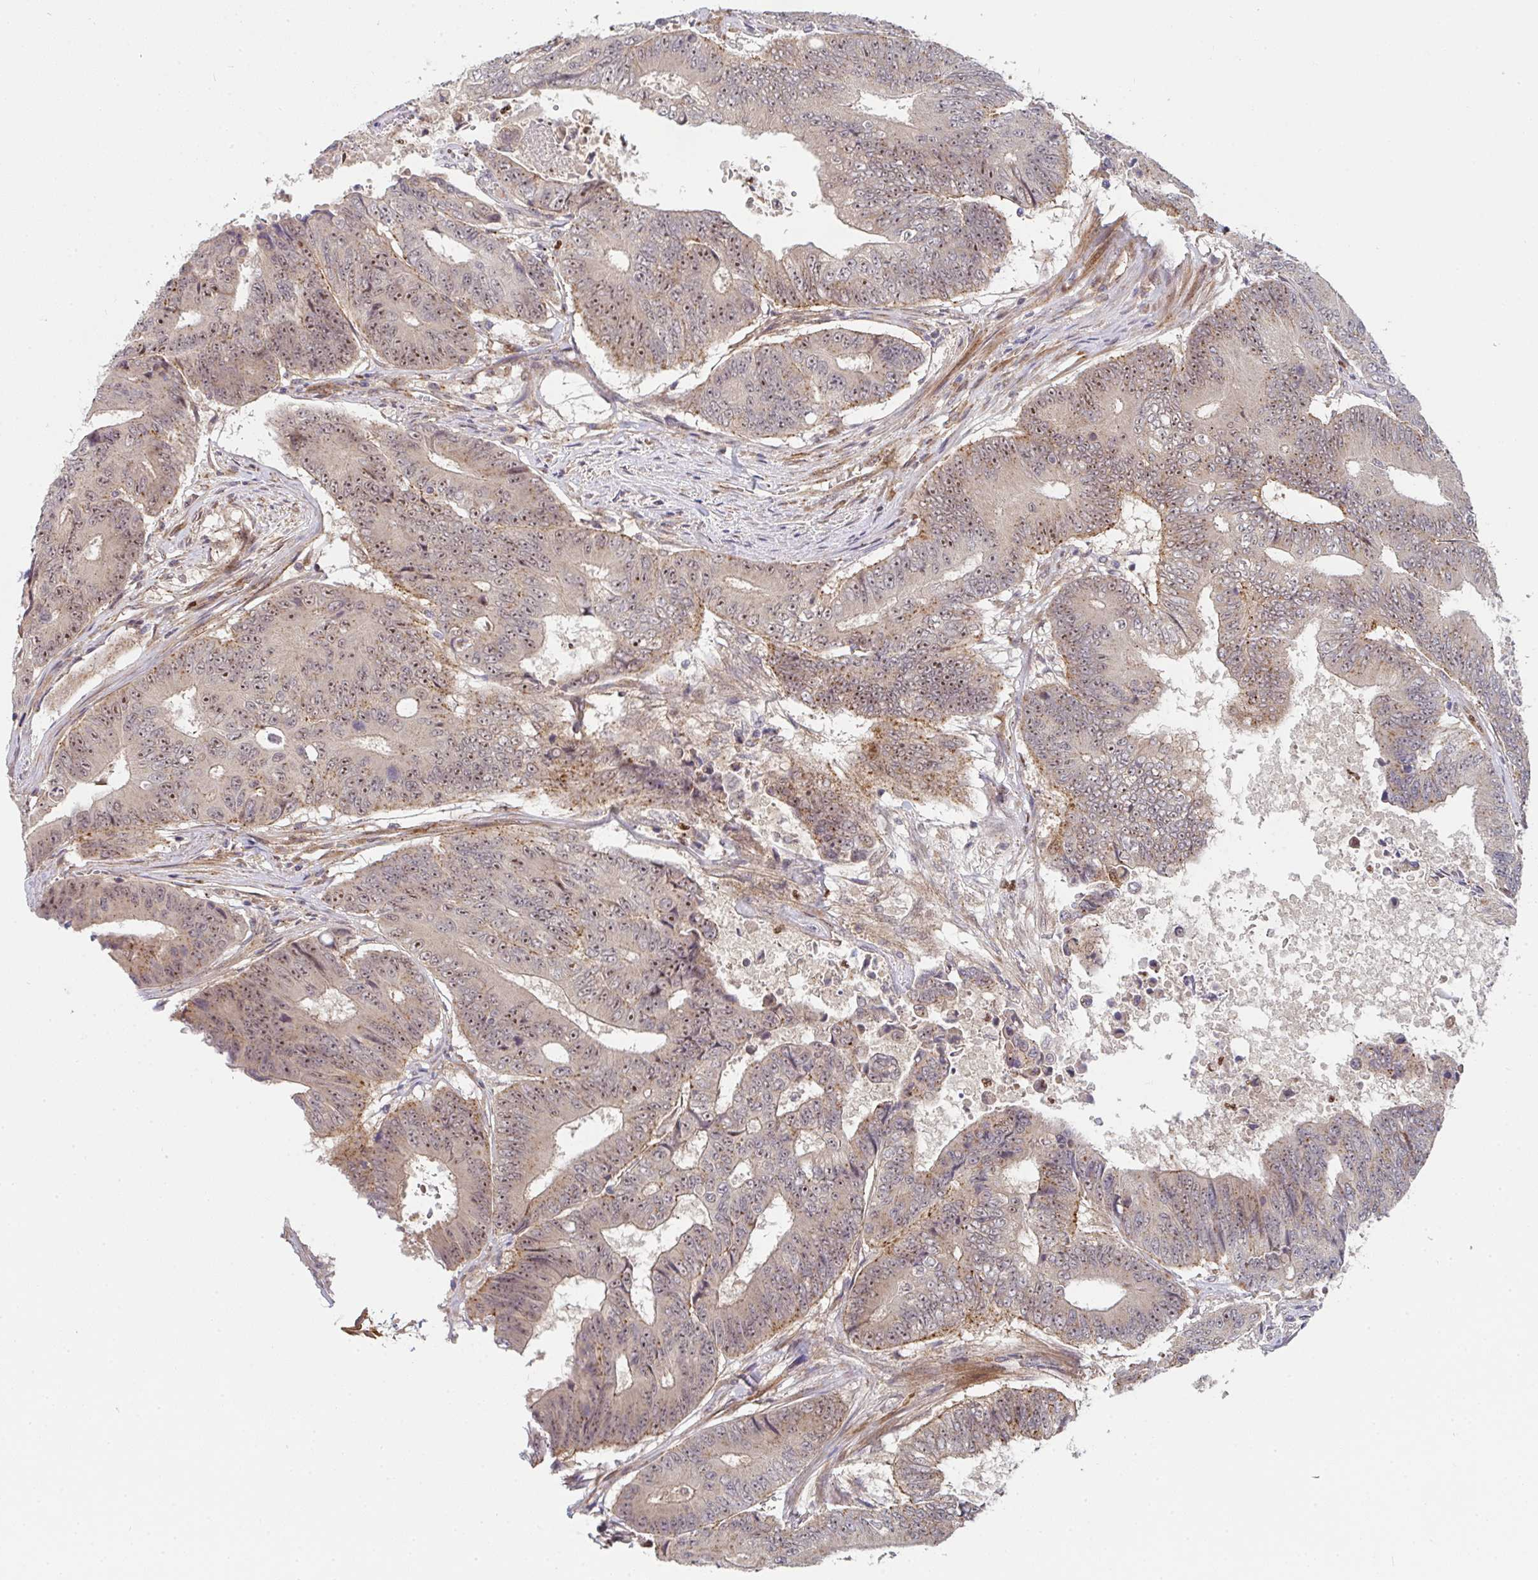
{"staining": {"intensity": "moderate", "quantity": ">75%", "location": "cytoplasmic/membranous,nuclear"}, "tissue": "colorectal cancer", "cell_type": "Tumor cells", "image_type": "cancer", "snomed": [{"axis": "morphology", "description": "Adenocarcinoma, NOS"}, {"axis": "topography", "description": "Colon"}], "caption": "This image exhibits immunohistochemistry staining of human colorectal cancer, with medium moderate cytoplasmic/membranous and nuclear positivity in about >75% of tumor cells.", "gene": "SIMC1", "patient": {"sex": "female", "age": 48}}